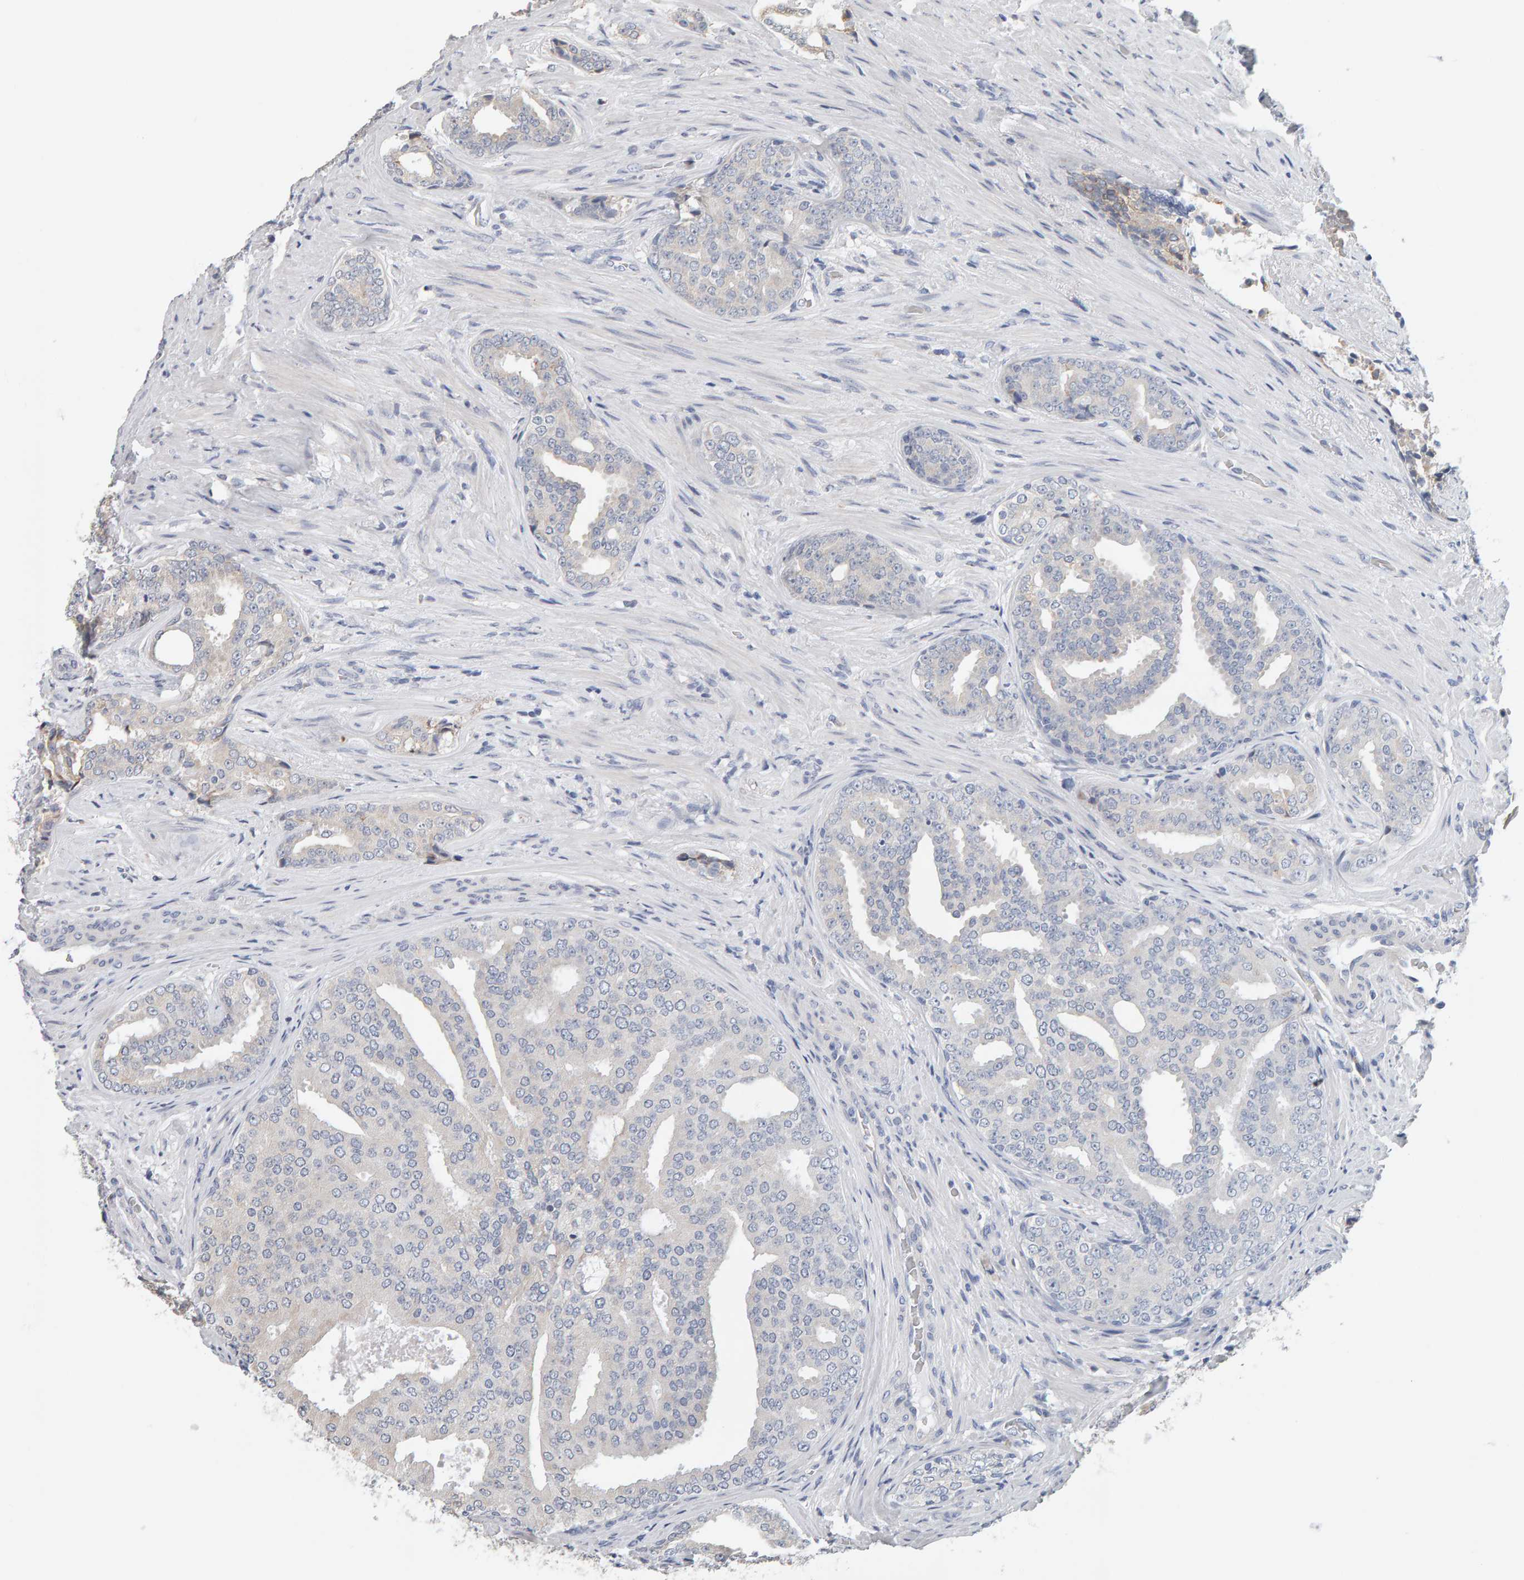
{"staining": {"intensity": "negative", "quantity": "none", "location": "none"}, "tissue": "prostate cancer", "cell_type": "Tumor cells", "image_type": "cancer", "snomed": [{"axis": "morphology", "description": "Adenocarcinoma, High grade"}, {"axis": "topography", "description": "Prostate"}], "caption": "Immunohistochemical staining of human high-grade adenocarcinoma (prostate) demonstrates no significant expression in tumor cells.", "gene": "ADHFE1", "patient": {"sex": "male", "age": 71}}